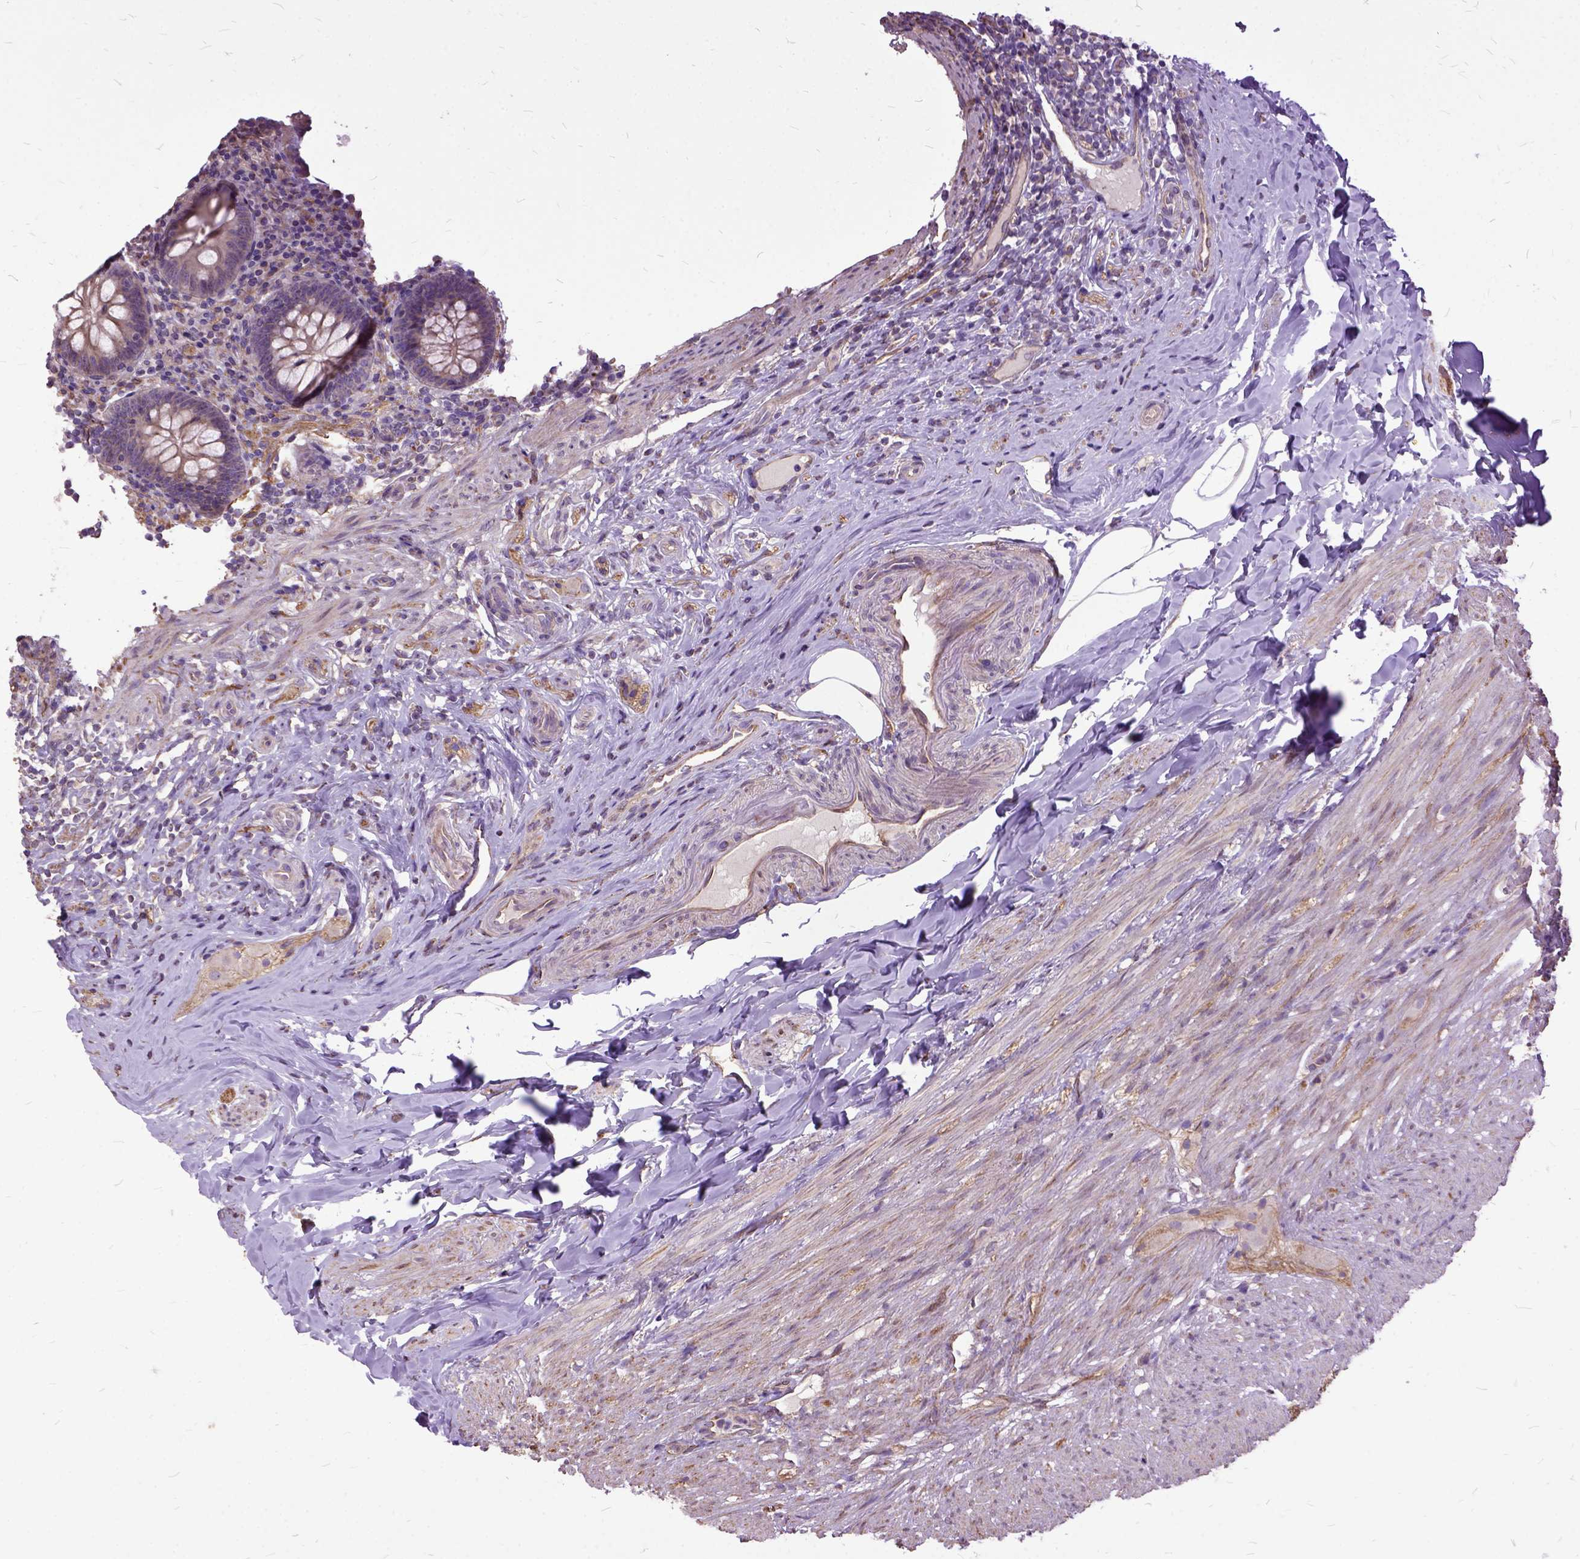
{"staining": {"intensity": "negative", "quantity": "none", "location": "none"}, "tissue": "appendix", "cell_type": "Glandular cells", "image_type": "normal", "snomed": [{"axis": "morphology", "description": "Normal tissue, NOS"}, {"axis": "topography", "description": "Appendix"}], "caption": "Glandular cells show no significant expression in unremarkable appendix.", "gene": "AREG", "patient": {"sex": "male", "age": 47}}